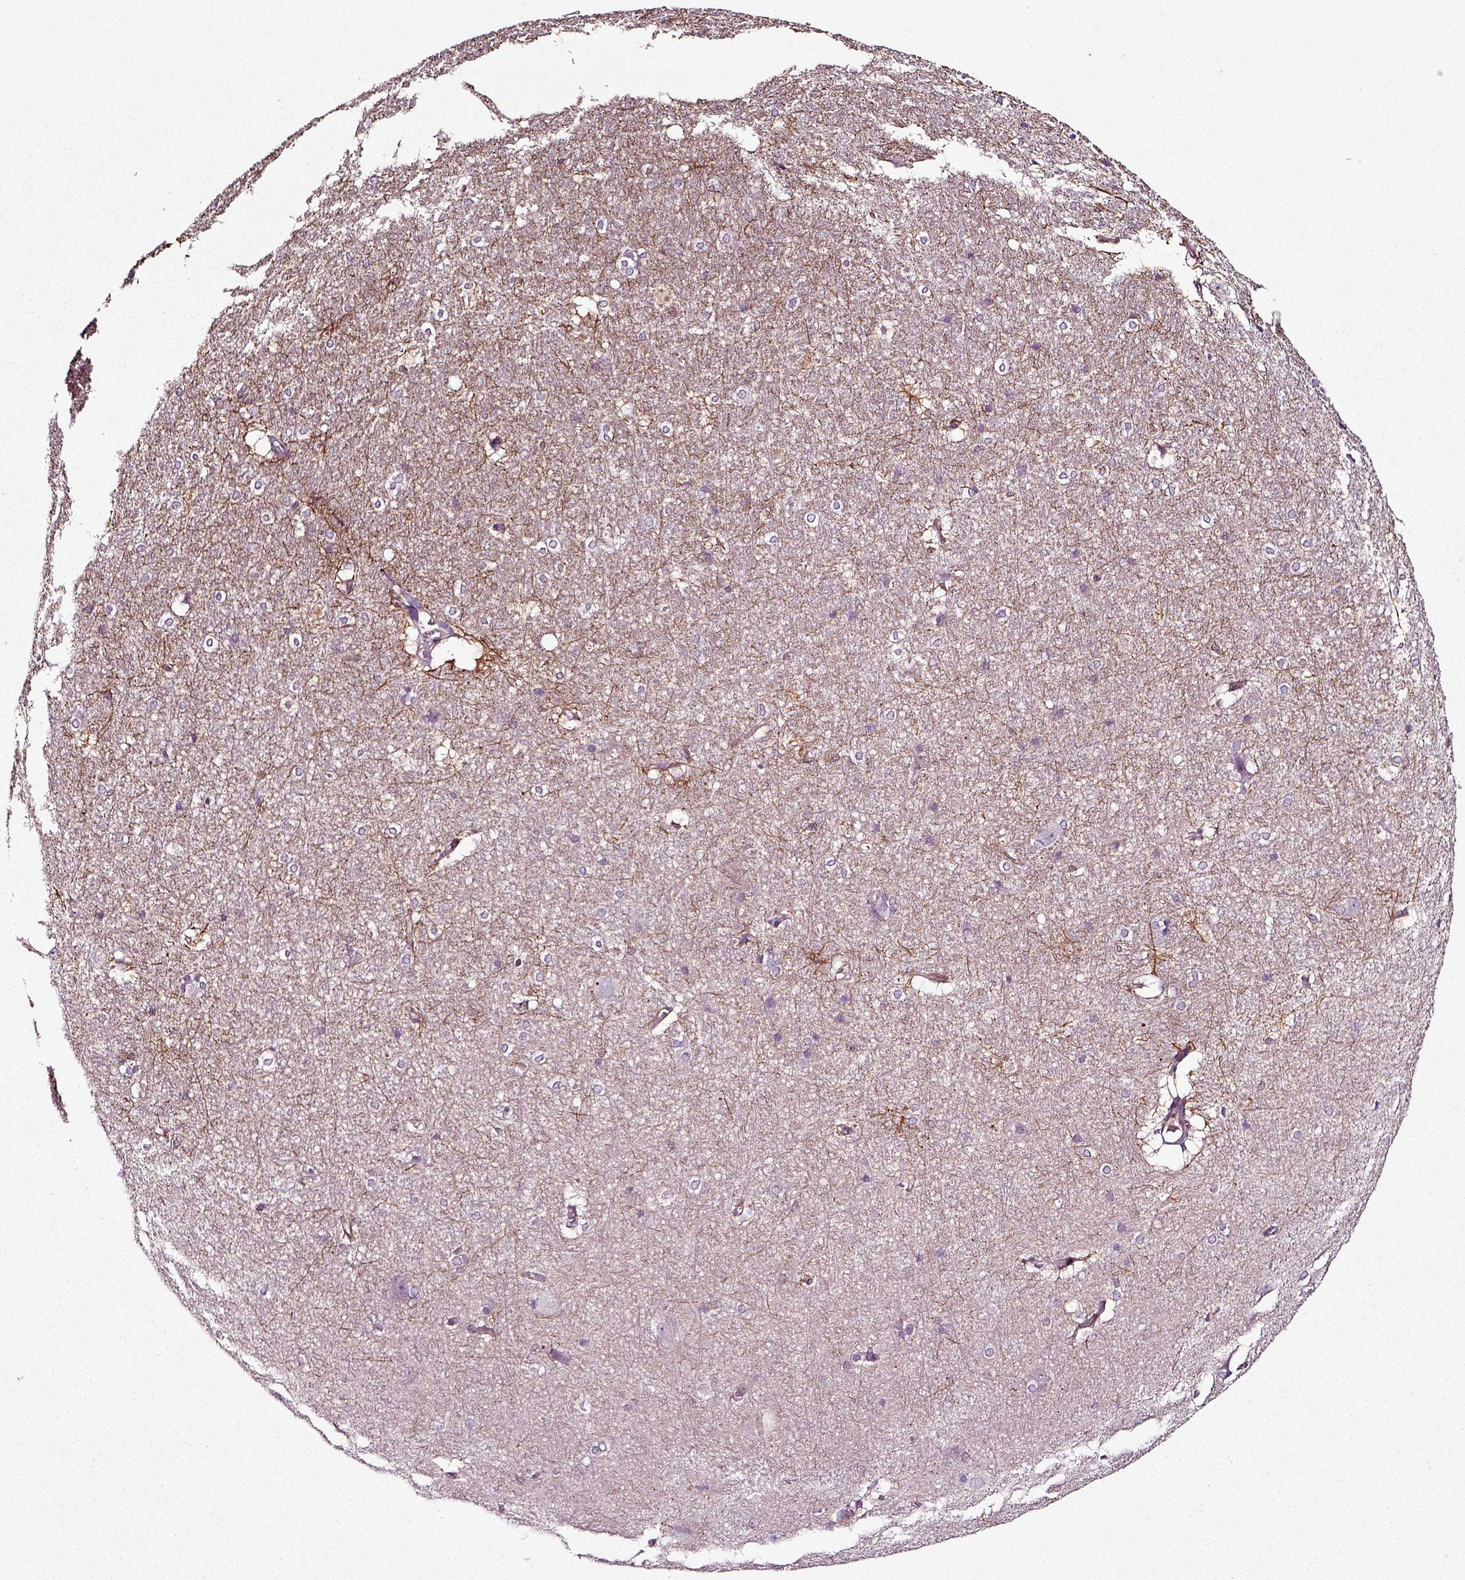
{"staining": {"intensity": "negative", "quantity": "none", "location": "none"}, "tissue": "hippocampus", "cell_type": "Glial cells", "image_type": "normal", "snomed": [{"axis": "morphology", "description": "Normal tissue, NOS"}, {"axis": "topography", "description": "Cerebral cortex"}, {"axis": "topography", "description": "Hippocampus"}], "caption": "Glial cells show no significant protein positivity in normal hippocampus.", "gene": "RHOF", "patient": {"sex": "female", "age": 19}}